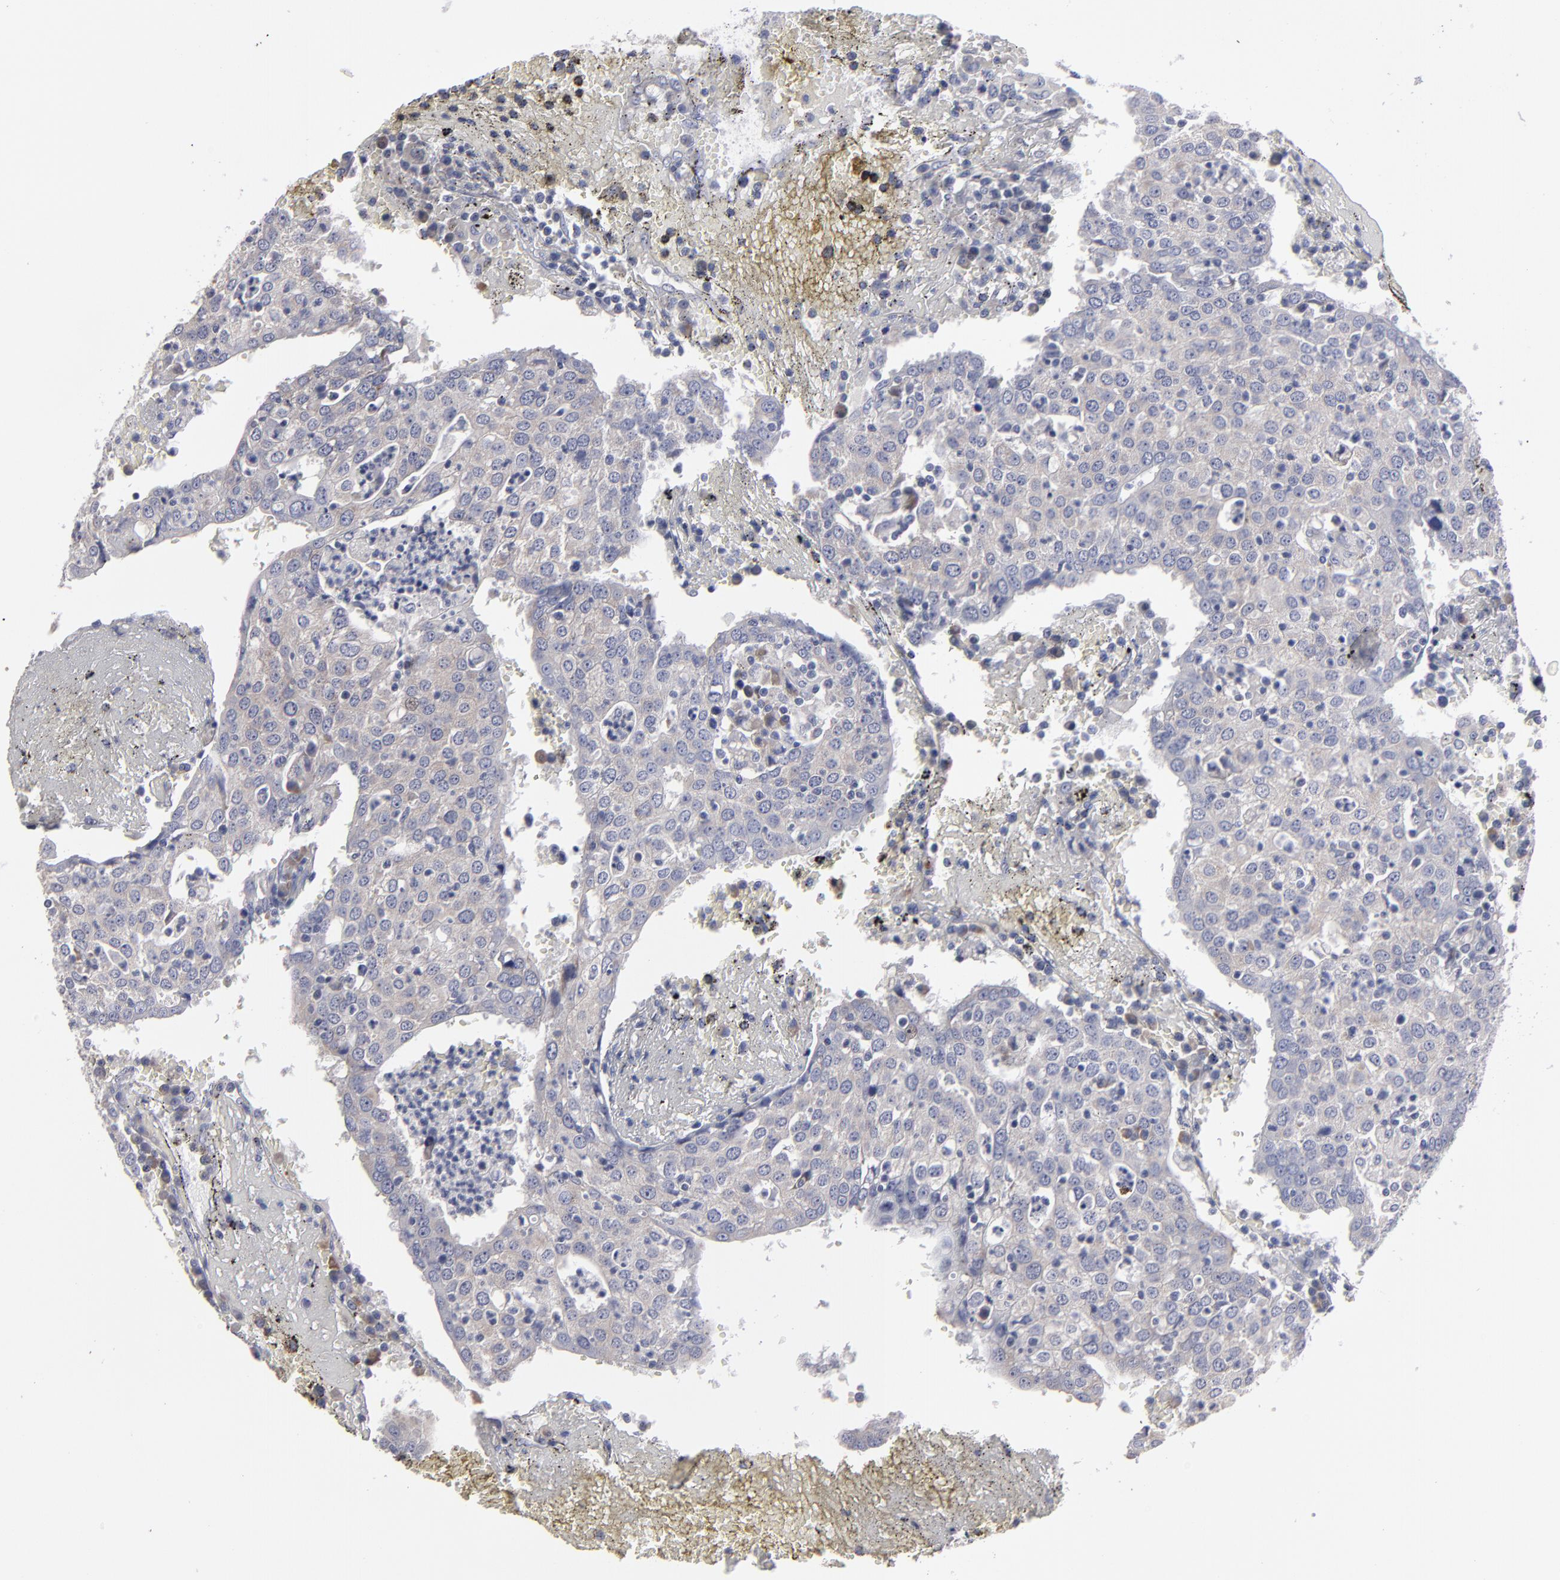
{"staining": {"intensity": "weak", "quantity": ">75%", "location": "cytoplasmic/membranous"}, "tissue": "head and neck cancer", "cell_type": "Tumor cells", "image_type": "cancer", "snomed": [{"axis": "morphology", "description": "Adenocarcinoma, NOS"}, {"axis": "topography", "description": "Salivary gland"}, {"axis": "topography", "description": "Head-Neck"}], "caption": "Protein analysis of head and neck cancer (adenocarcinoma) tissue demonstrates weak cytoplasmic/membranous positivity in approximately >75% of tumor cells.", "gene": "CCDC80", "patient": {"sex": "female", "age": 65}}